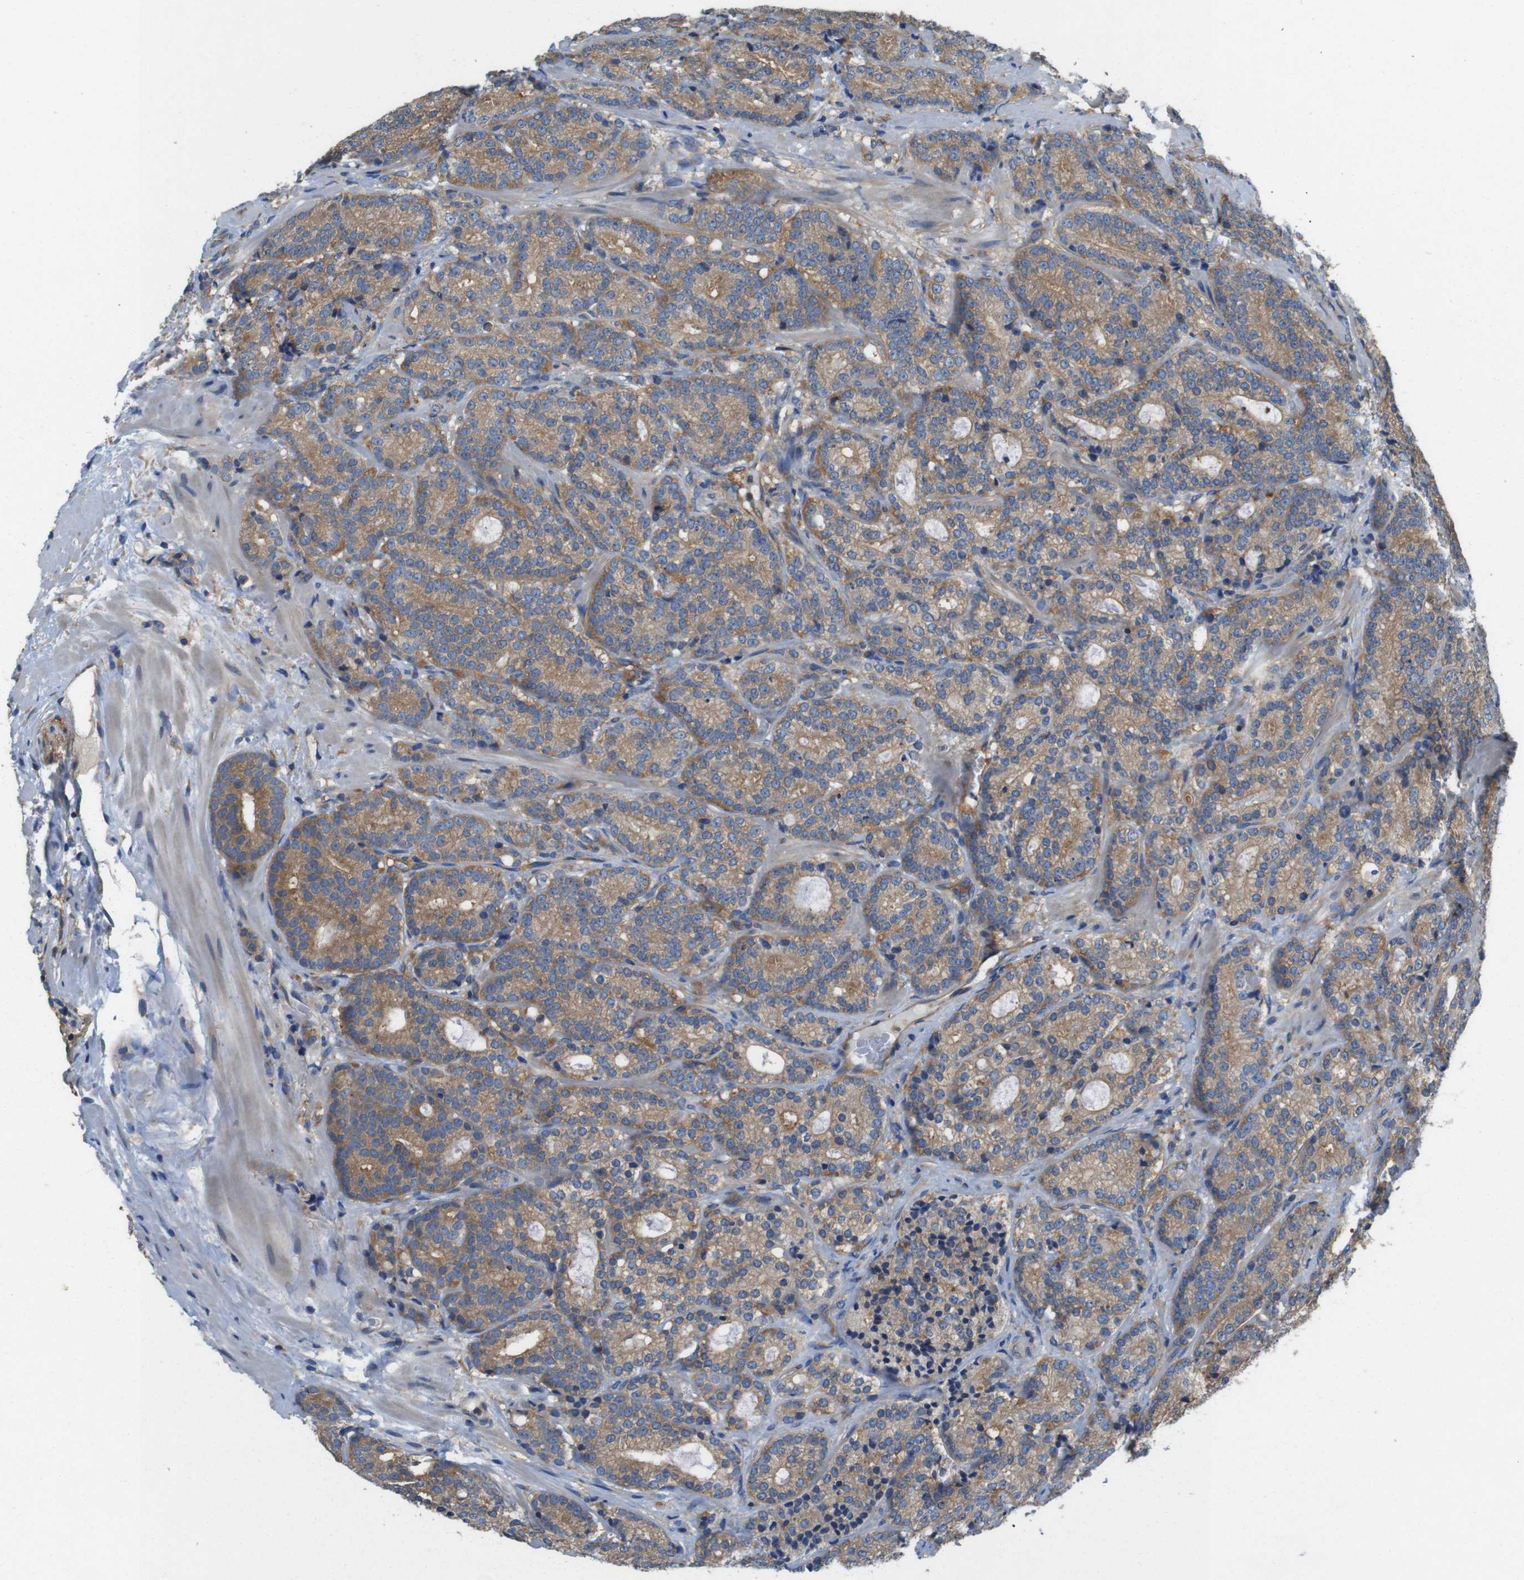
{"staining": {"intensity": "moderate", "quantity": ">75%", "location": "cytoplasmic/membranous"}, "tissue": "prostate cancer", "cell_type": "Tumor cells", "image_type": "cancer", "snomed": [{"axis": "morphology", "description": "Adenocarcinoma, High grade"}, {"axis": "topography", "description": "Prostate"}], "caption": "A micrograph showing moderate cytoplasmic/membranous staining in approximately >75% of tumor cells in prostate cancer, as visualized by brown immunohistochemical staining.", "gene": "DCTN1", "patient": {"sex": "male", "age": 61}}